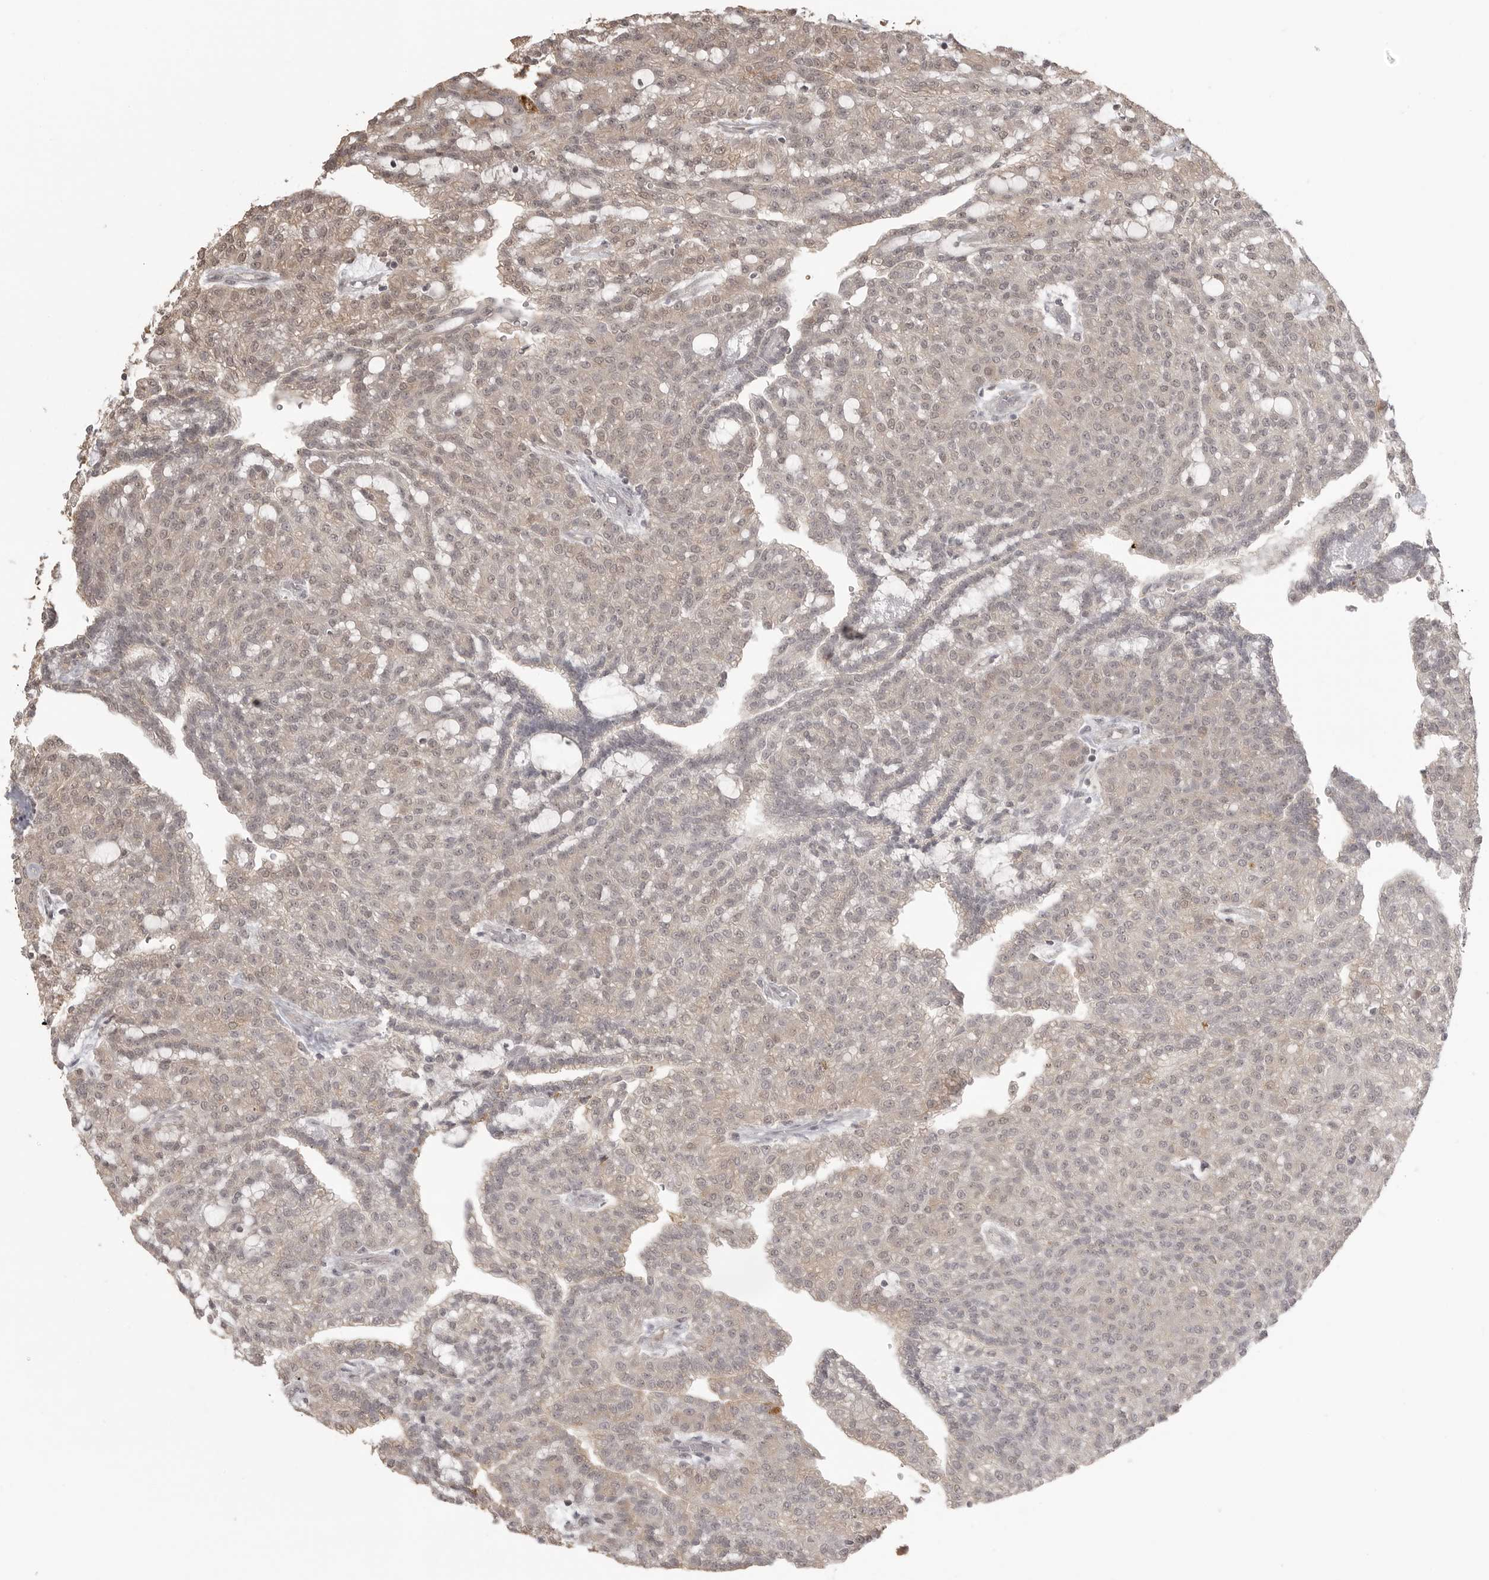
{"staining": {"intensity": "weak", "quantity": "25%-75%", "location": "cytoplasmic/membranous,nuclear"}, "tissue": "renal cancer", "cell_type": "Tumor cells", "image_type": "cancer", "snomed": [{"axis": "morphology", "description": "Adenocarcinoma, NOS"}, {"axis": "topography", "description": "Kidney"}], "caption": "An immunohistochemistry (IHC) histopathology image of neoplastic tissue is shown. Protein staining in brown highlights weak cytoplasmic/membranous and nuclear positivity in renal adenocarcinoma within tumor cells.", "gene": "SMG8", "patient": {"sex": "male", "age": 63}}